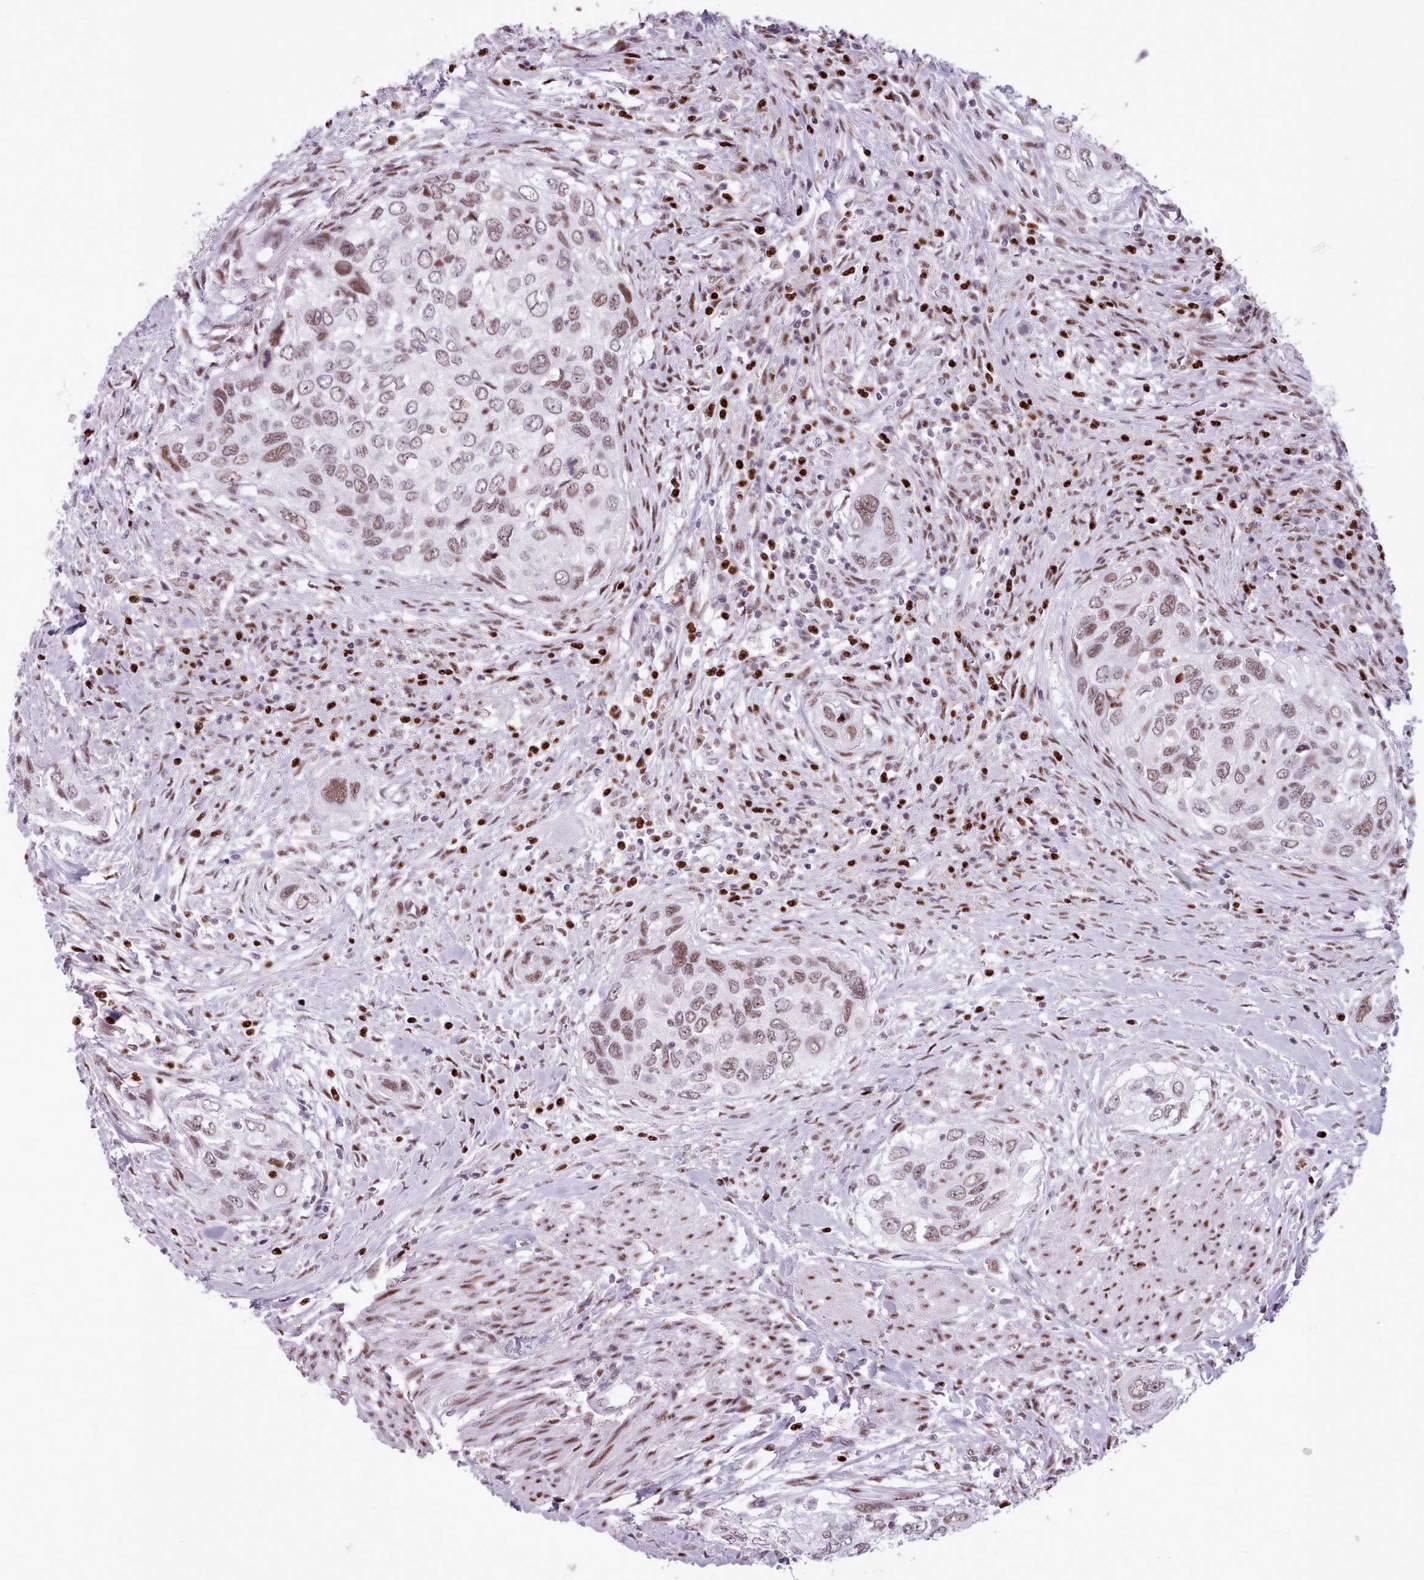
{"staining": {"intensity": "moderate", "quantity": ">75%", "location": "nuclear"}, "tissue": "urothelial cancer", "cell_type": "Tumor cells", "image_type": "cancer", "snomed": [{"axis": "morphology", "description": "Urothelial carcinoma, High grade"}, {"axis": "topography", "description": "Urinary bladder"}], "caption": "Immunohistochemical staining of high-grade urothelial carcinoma exhibits medium levels of moderate nuclear protein positivity in approximately >75% of tumor cells.", "gene": "SRSF4", "patient": {"sex": "female", "age": 60}}